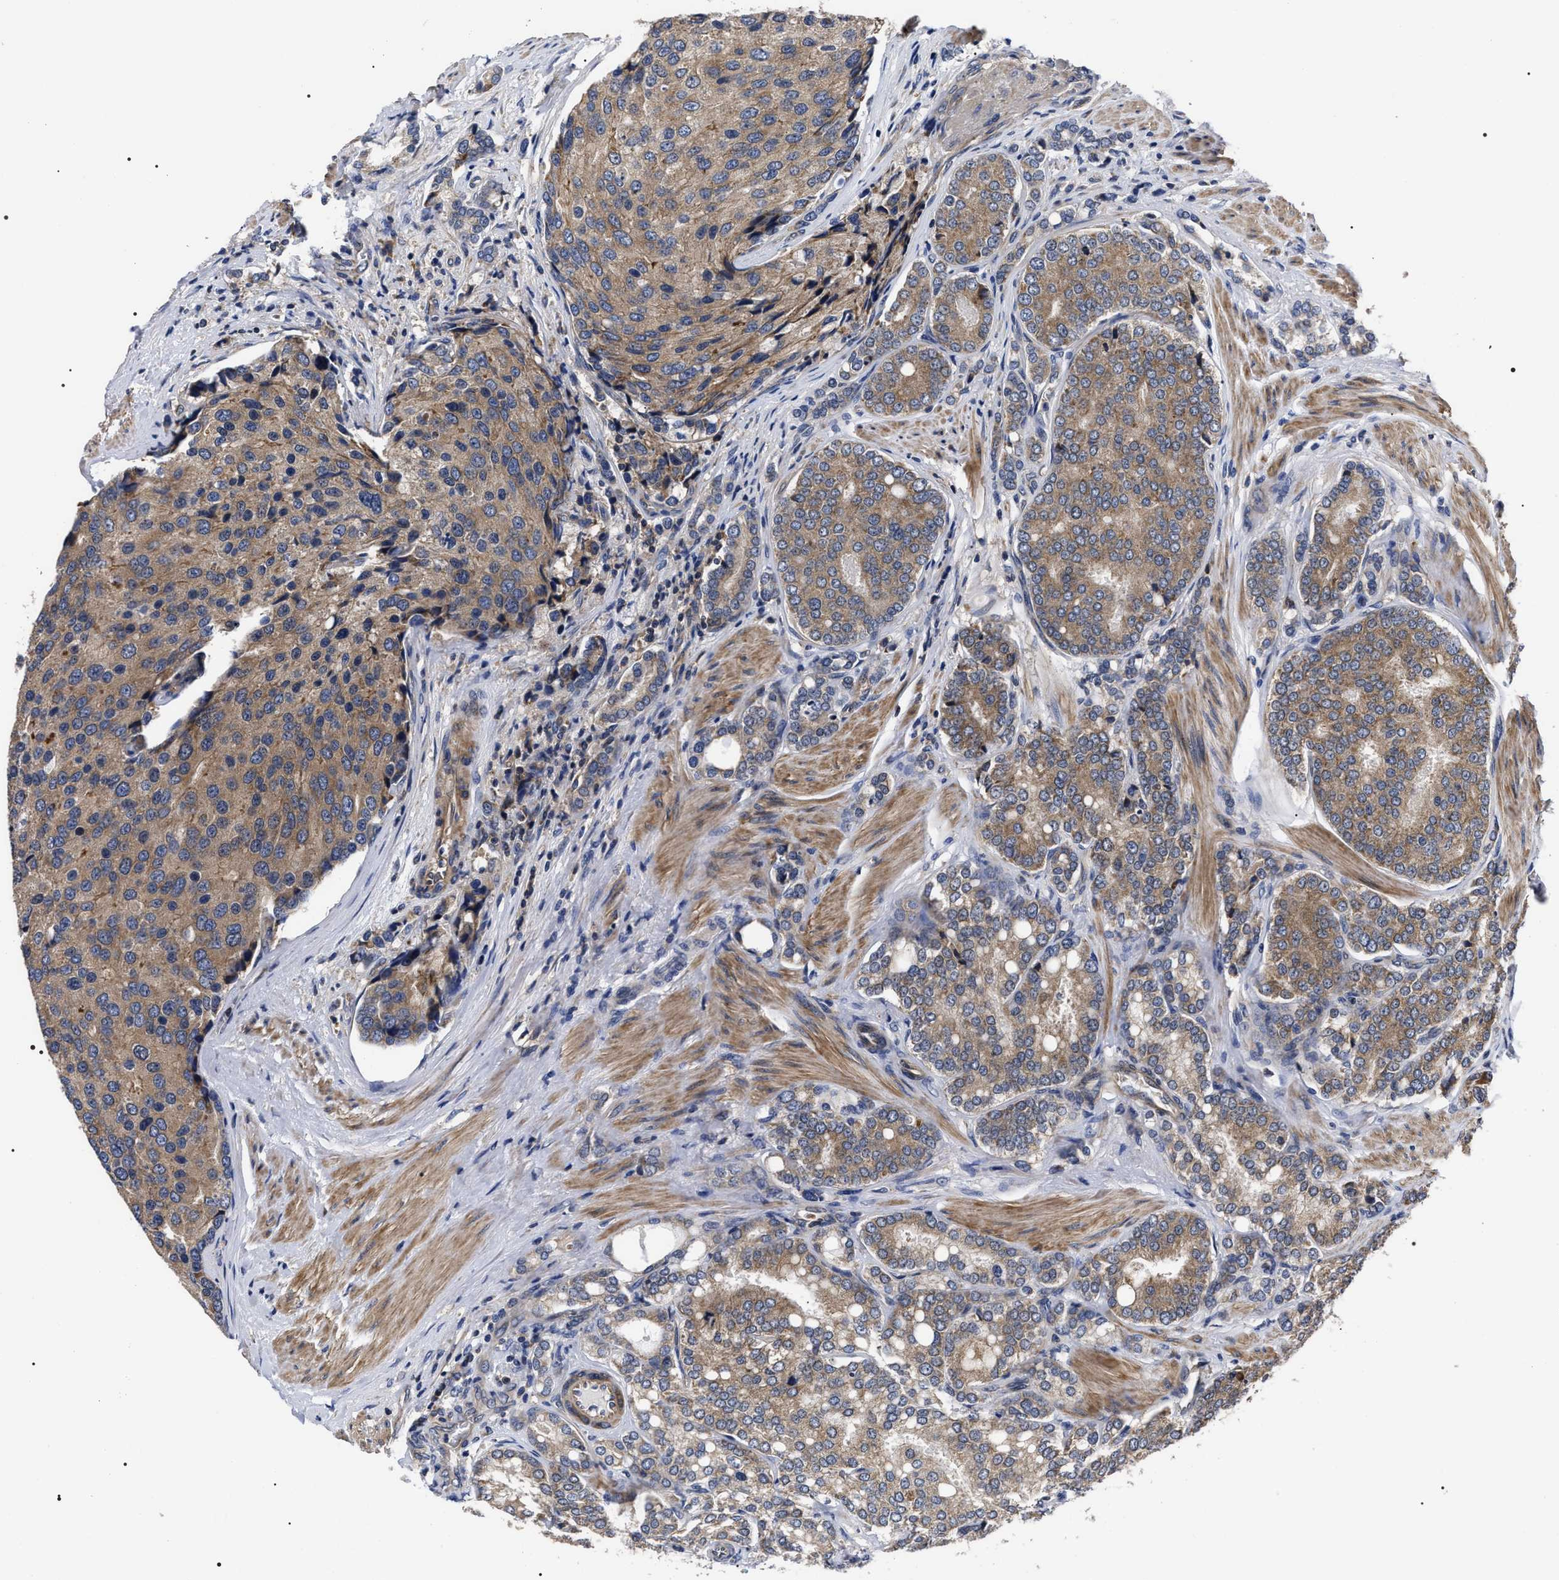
{"staining": {"intensity": "moderate", "quantity": ">75%", "location": "cytoplasmic/membranous"}, "tissue": "prostate cancer", "cell_type": "Tumor cells", "image_type": "cancer", "snomed": [{"axis": "morphology", "description": "Adenocarcinoma, High grade"}, {"axis": "topography", "description": "Prostate"}], "caption": "IHC photomicrograph of prostate cancer stained for a protein (brown), which displays medium levels of moderate cytoplasmic/membranous expression in about >75% of tumor cells.", "gene": "MIS18A", "patient": {"sex": "male", "age": 50}}